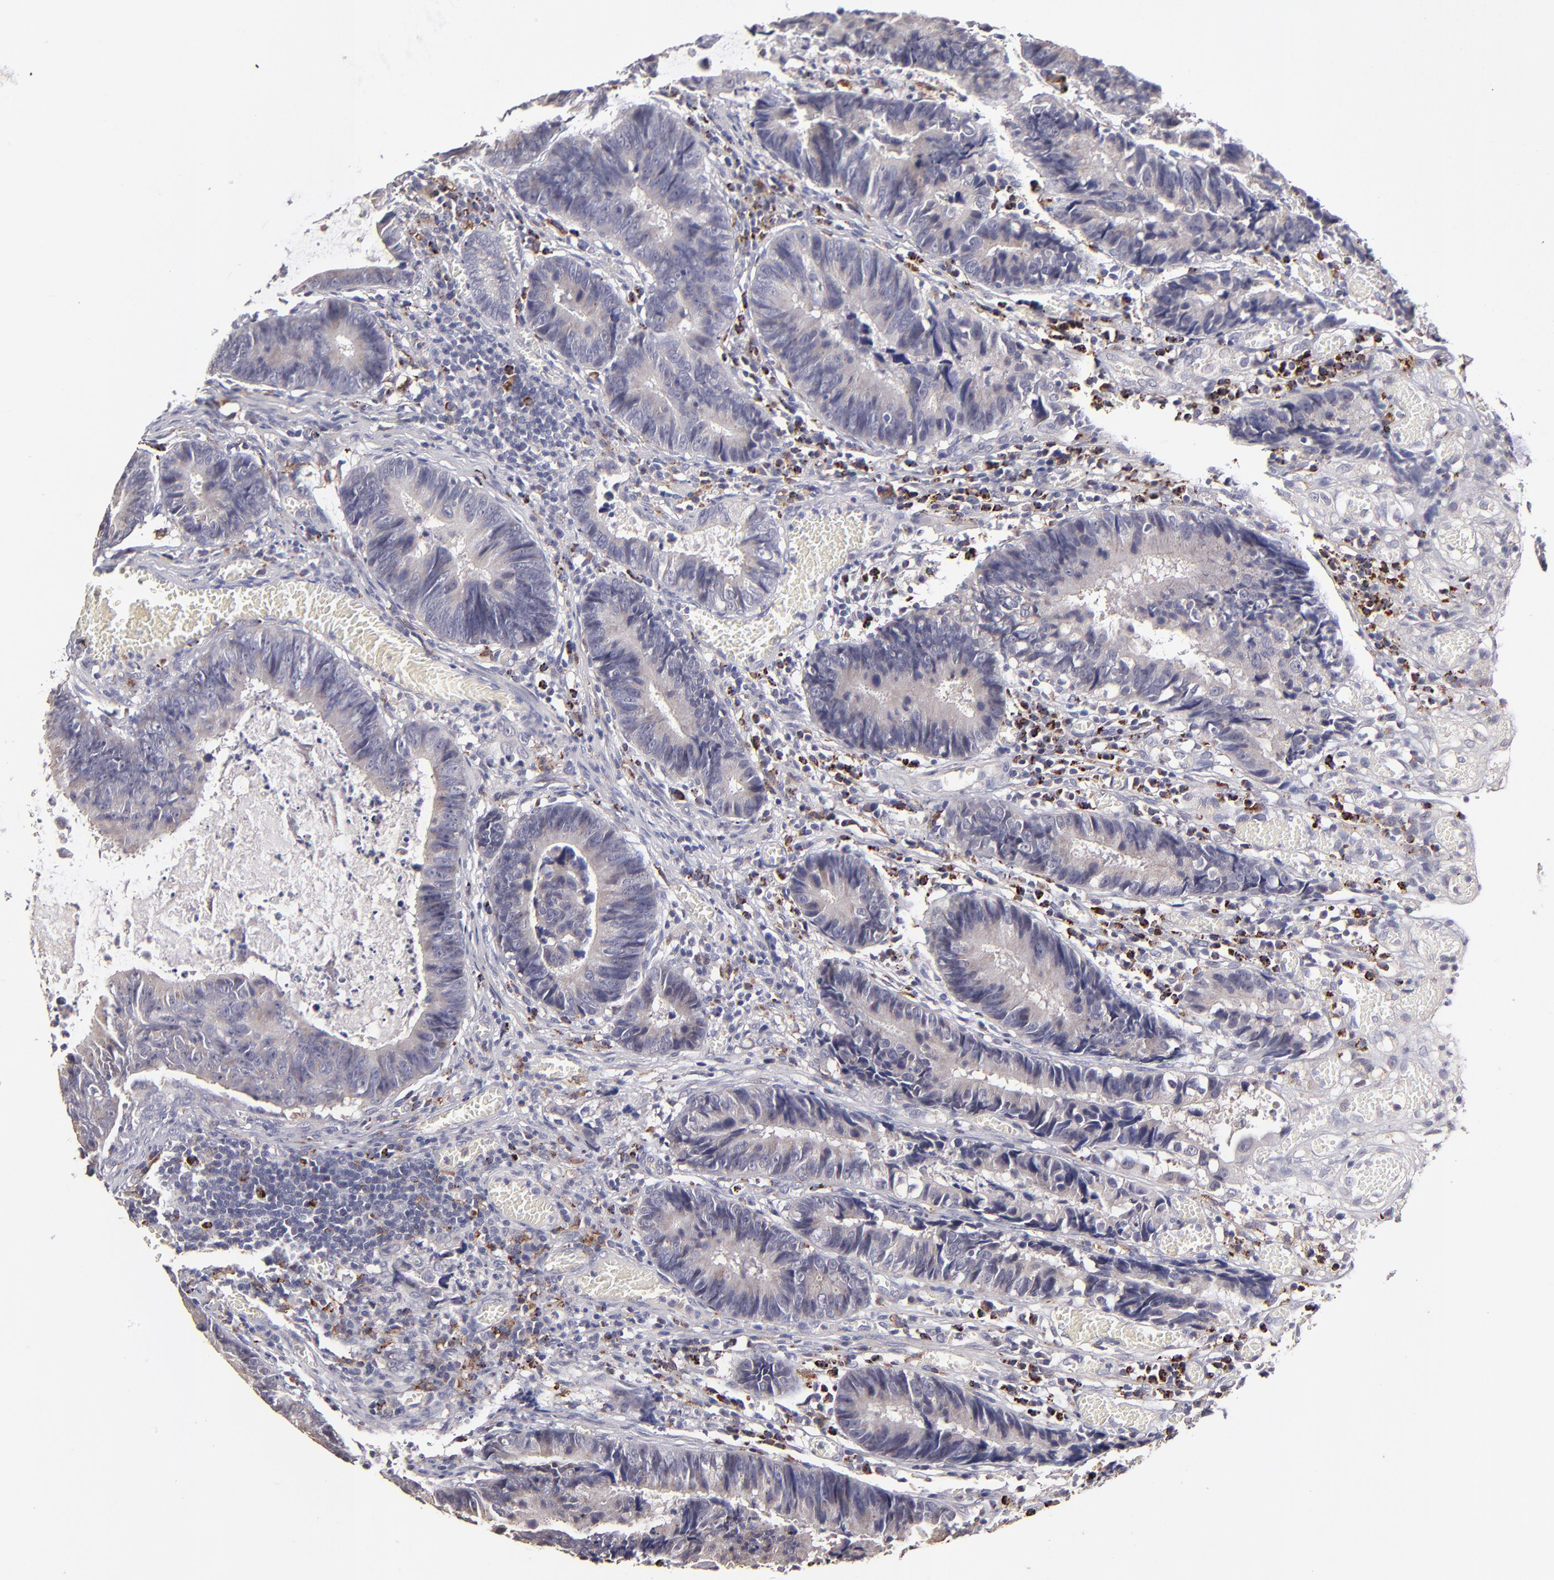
{"staining": {"intensity": "weak", "quantity": "<25%", "location": "cytoplasmic/membranous"}, "tissue": "colorectal cancer", "cell_type": "Tumor cells", "image_type": "cancer", "snomed": [{"axis": "morphology", "description": "Adenocarcinoma, NOS"}, {"axis": "topography", "description": "Rectum"}], "caption": "An image of human adenocarcinoma (colorectal) is negative for staining in tumor cells.", "gene": "GLDC", "patient": {"sex": "female", "age": 98}}